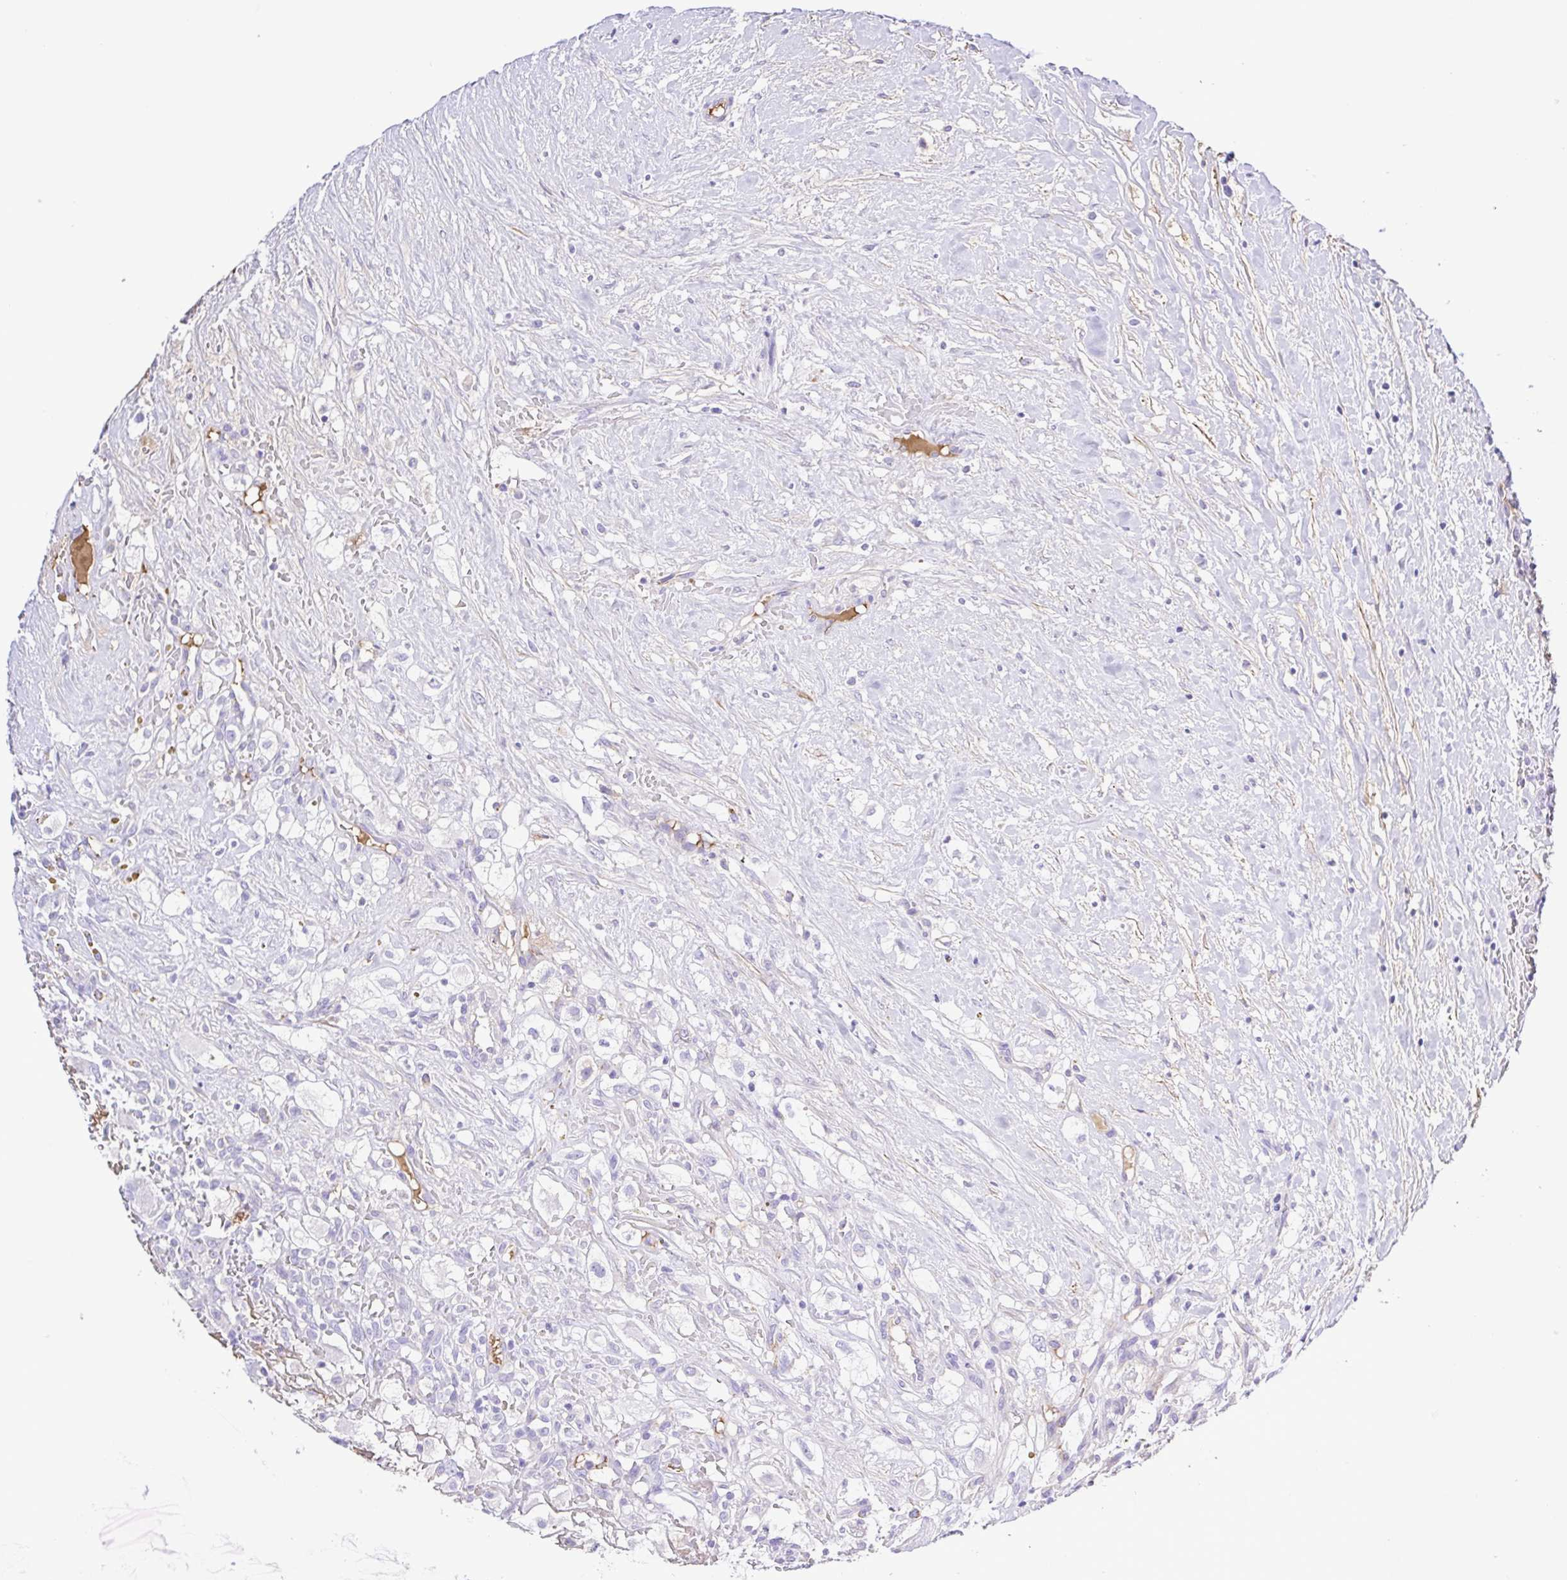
{"staining": {"intensity": "negative", "quantity": "none", "location": "none"}, "tissue": "renal cancer", "cell_type": "Tumor cells", "image_type": "cancer", "snomed": [{"axis": "morphology", "description": "Adenocarcinoma, NOS"}, {"axis": "topography", "description": "Kidney"}], "caption": "Image shows no protein expression in tumor cells of renal cancer tissue.", "gene": "GABBR2", "patient": {"sex": "male", "age": 59}}